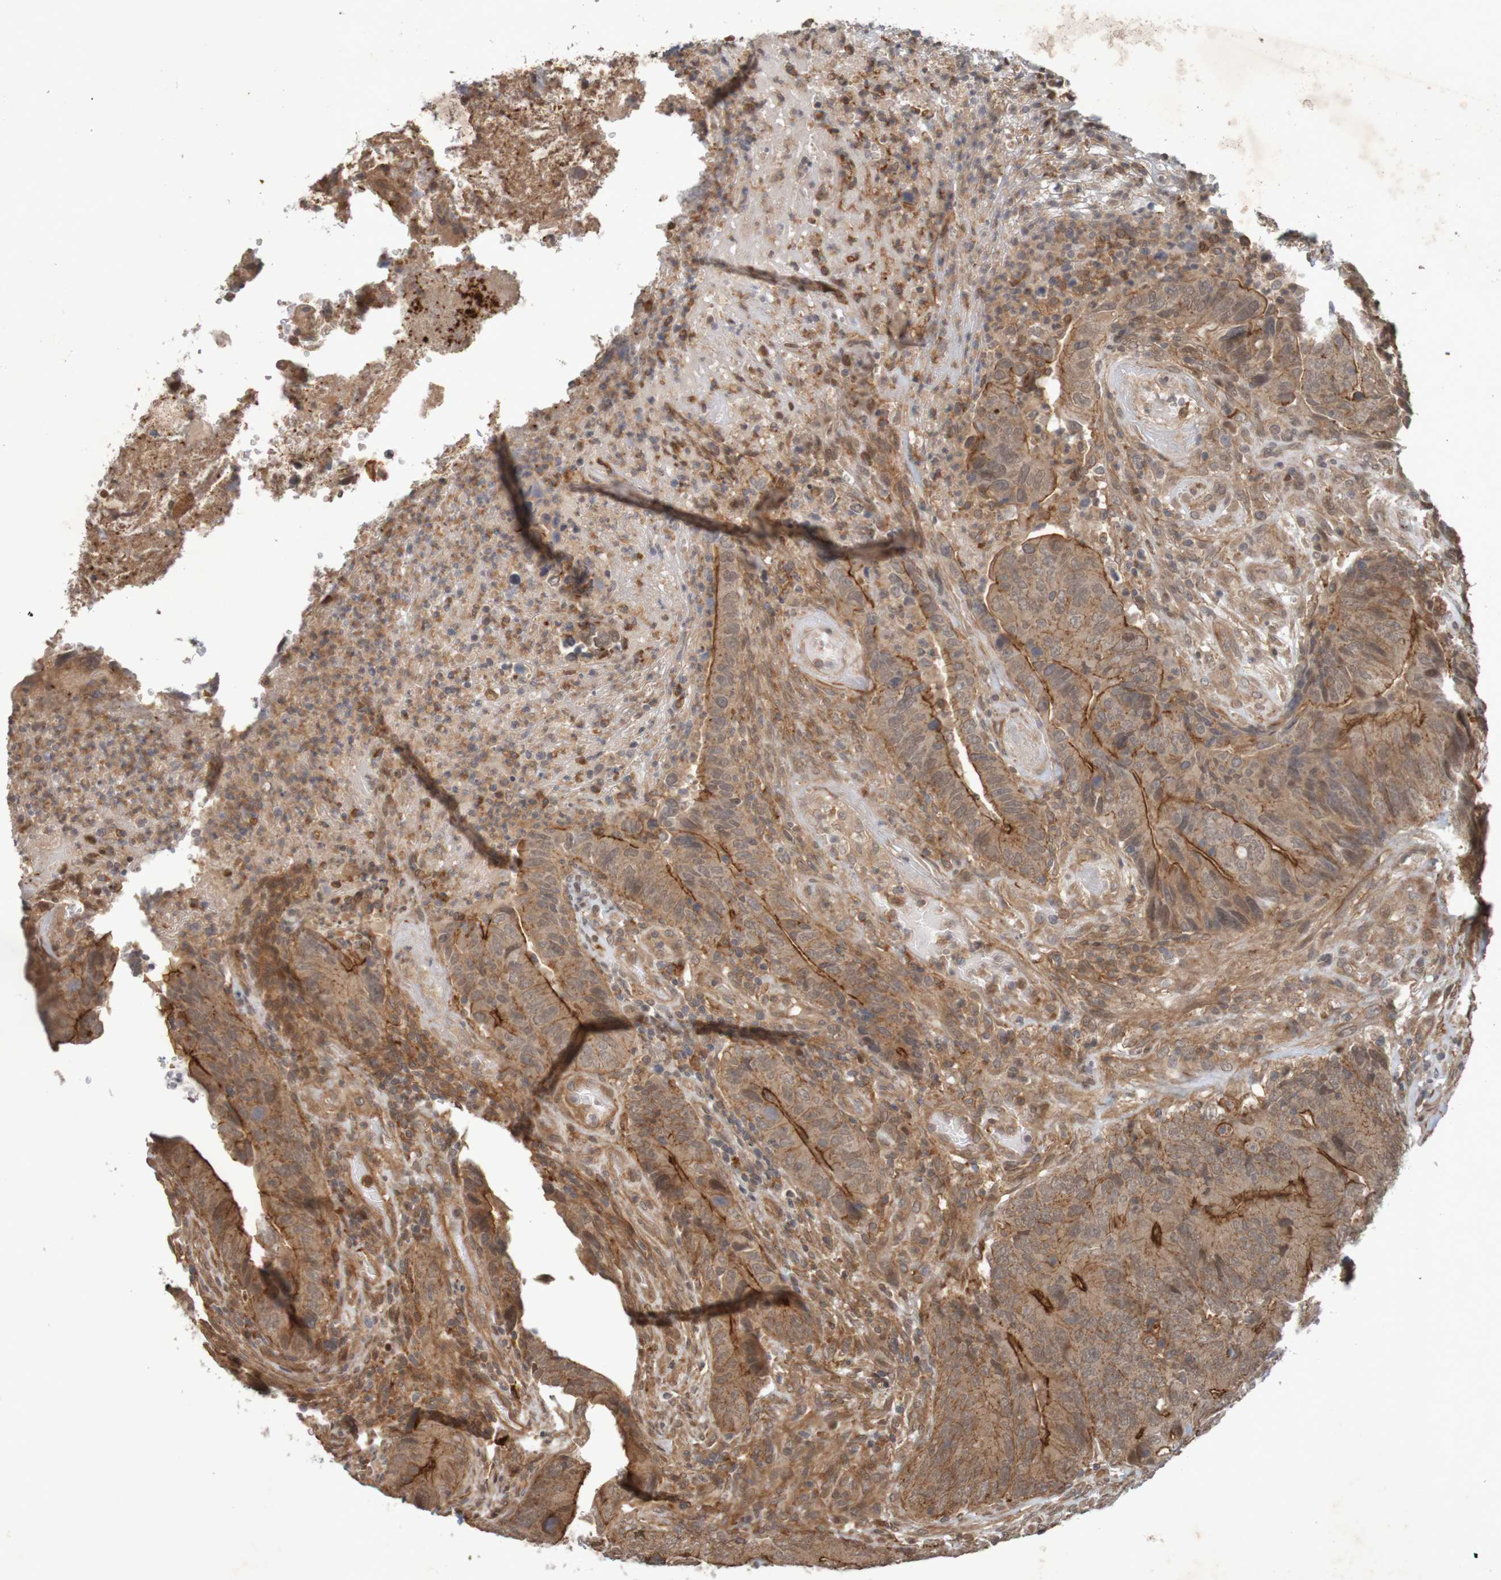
{"staining": {"intensity": "strong", "quantity": ">75%", "location": "cytoplasmic/membranous"}, "tissue": "colorectal cancer", "cell_type": "Tumor cells", "image_type": "cancer", "snomed": [{"axis": "morphology", "description": "Normal tissue, NOS"}, {"axis": "morphology", "description": "Adenocarcinoma, NOS"}, {"axis": "topography", "description": "Colon"}], "caption": "Colorectal adenocarcinoma stained with a brown dye reveals strong cytoplasmic/membranous positive expression in approximately >75% of tumor cells.", "gene": "ARHGEF11", "patient": {"sex": "male", "age": 56}}